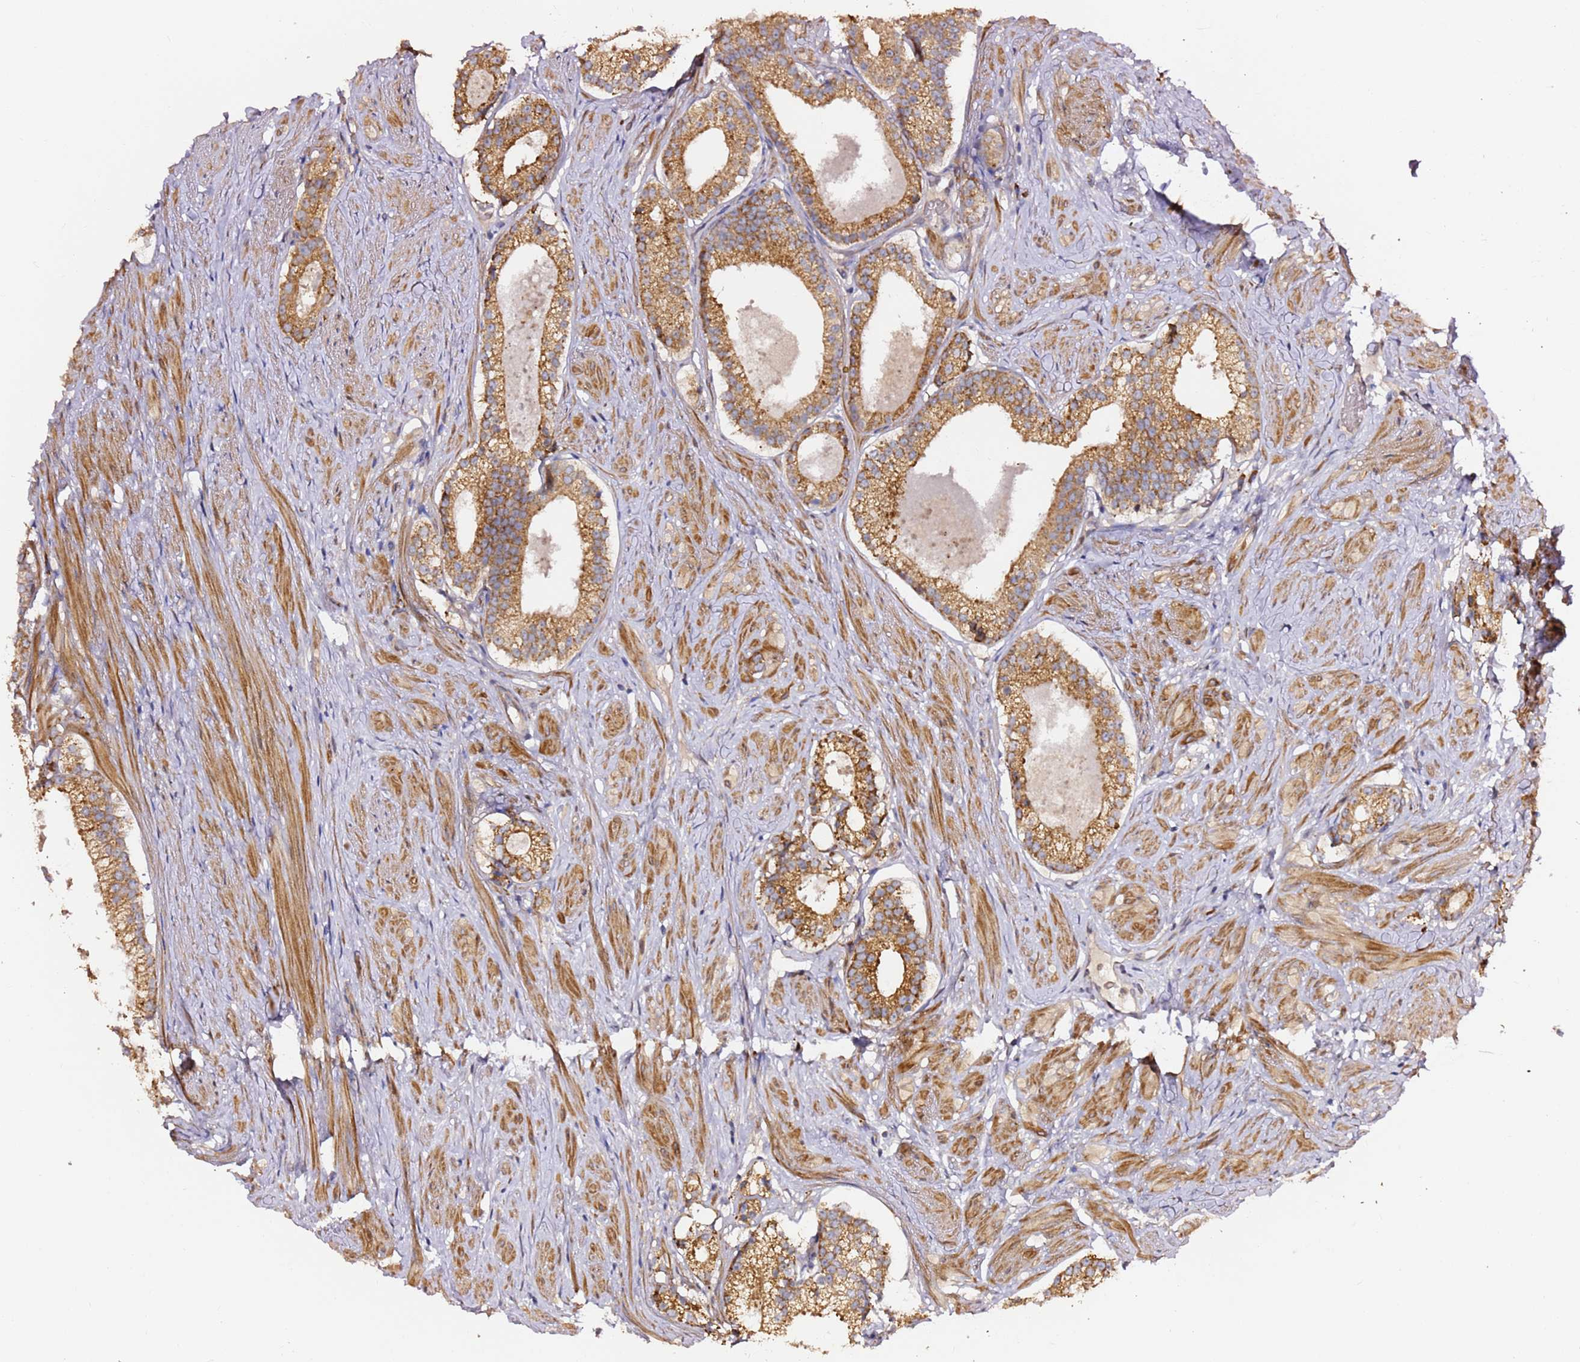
{"staining": {"intensity": "moderate", "quantity": ">75%", "location": "cytoplasmic/membranous"}, "tissue": "prostate cancer", "cell_type": "Tumor cells", "image_type": "cancer", "snomed": [{"axis": "morphology", "description": "Adenocarcinoma, Low grade"}, {"axis": "topography", "description": "Prostate"}], "caption": "A brown stain labels moderate cytoplasmic/membranous expression of a protein in prostate cancer (adenocarcinoma (low-grade)) tumor cells.", "gene": "HSD17B7", "patient": {"sex": "male", "age": 57}}